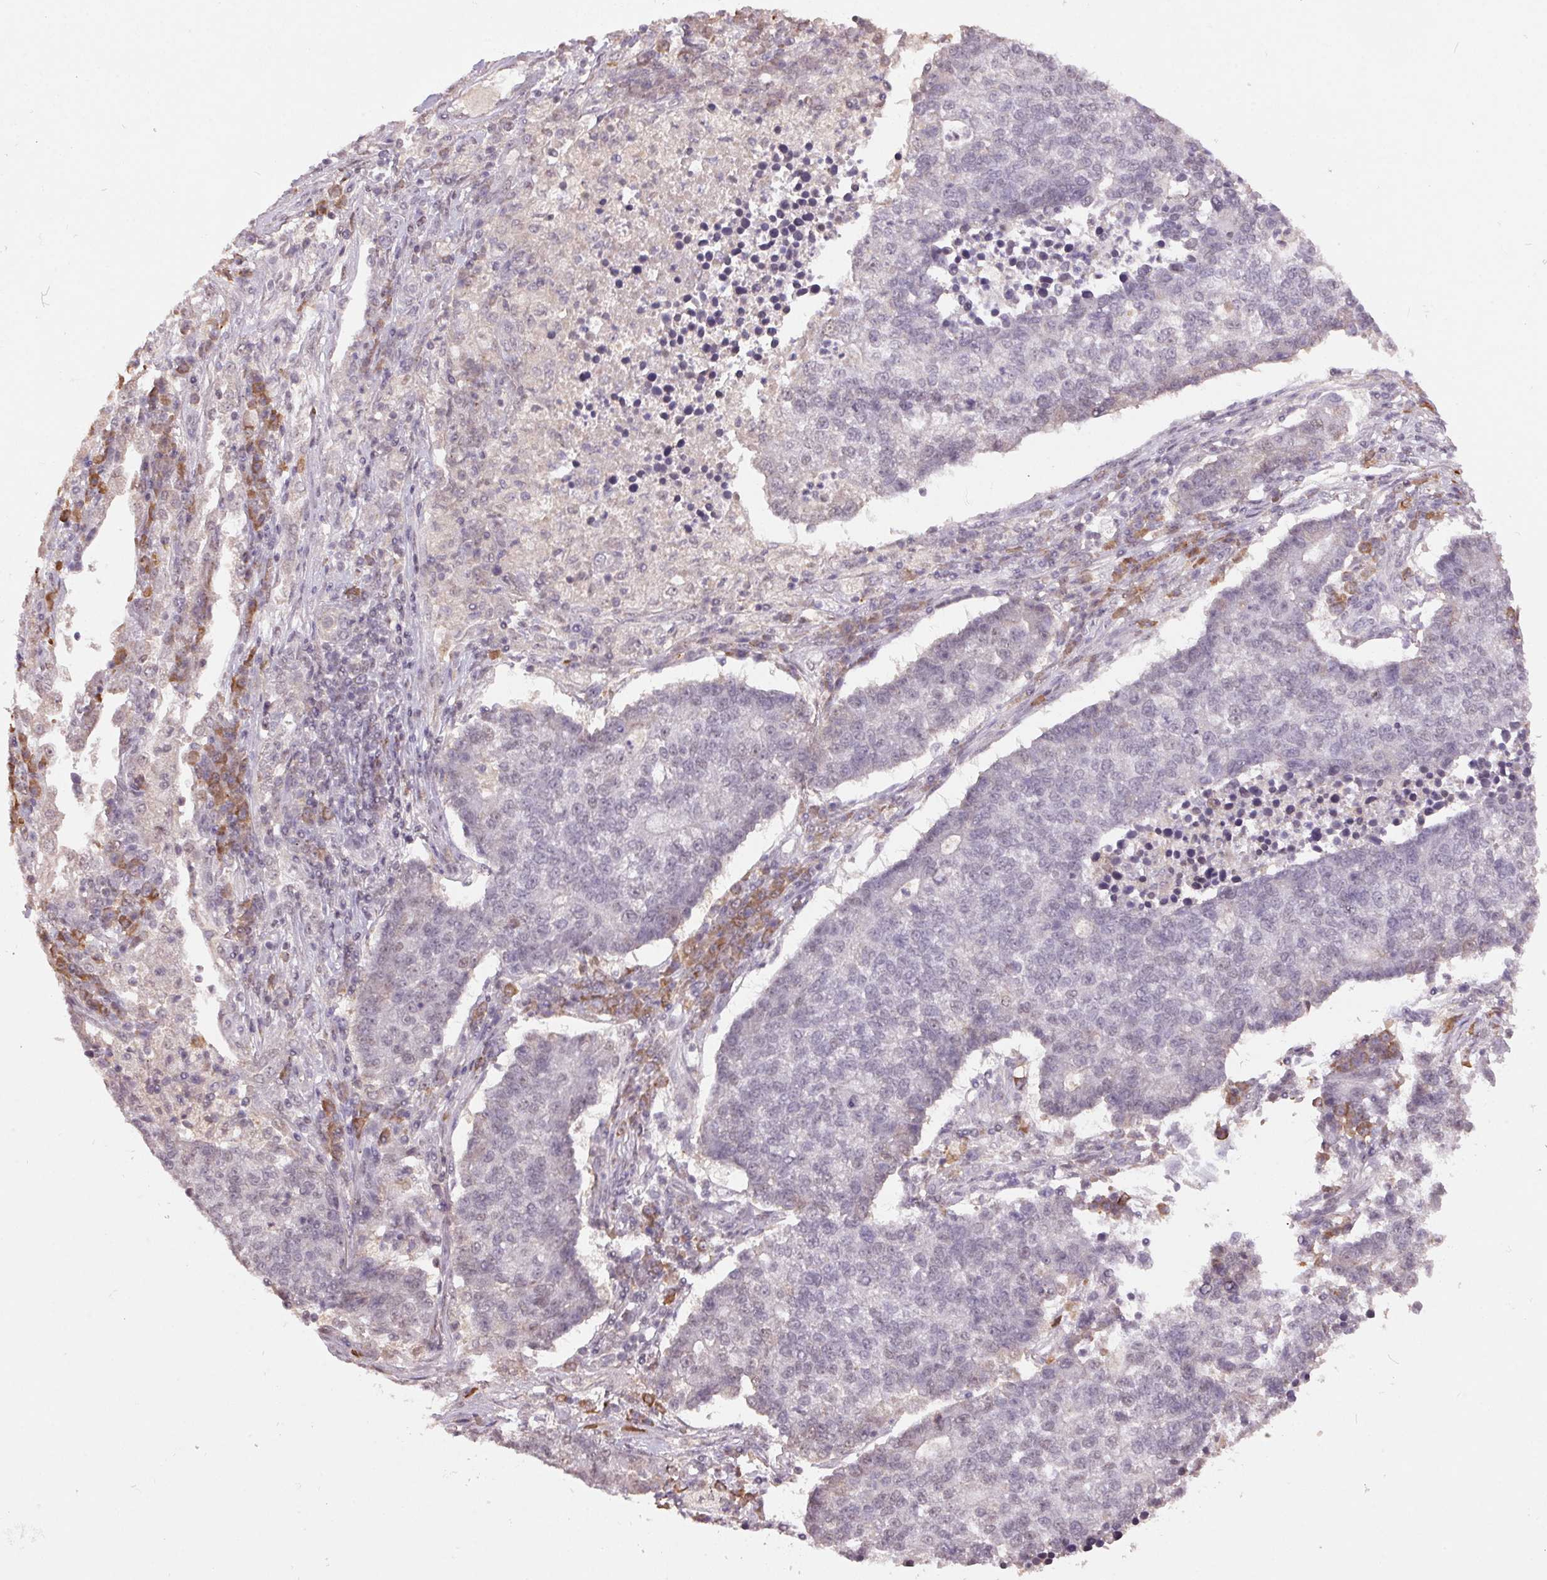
{"staining": {"intensity": "negative", "quantity": "none", "location": "none"}, "tissue": "lung cancer", "cell_type": "Tumor cells", "image_type": "cancer", "snomed": [{"axis": "morphology", "description": "Adenocarcinoma, NOS"}, {"axis": "topography", "description": "Lung"}], "caption": "A high-resolution photomicrograph shows IHC staining of lung cancer, which demonstrates no significant staining in tumor cells.", "gene": "ZBTB4", "patient": {"sex": "male", "age": 57}}